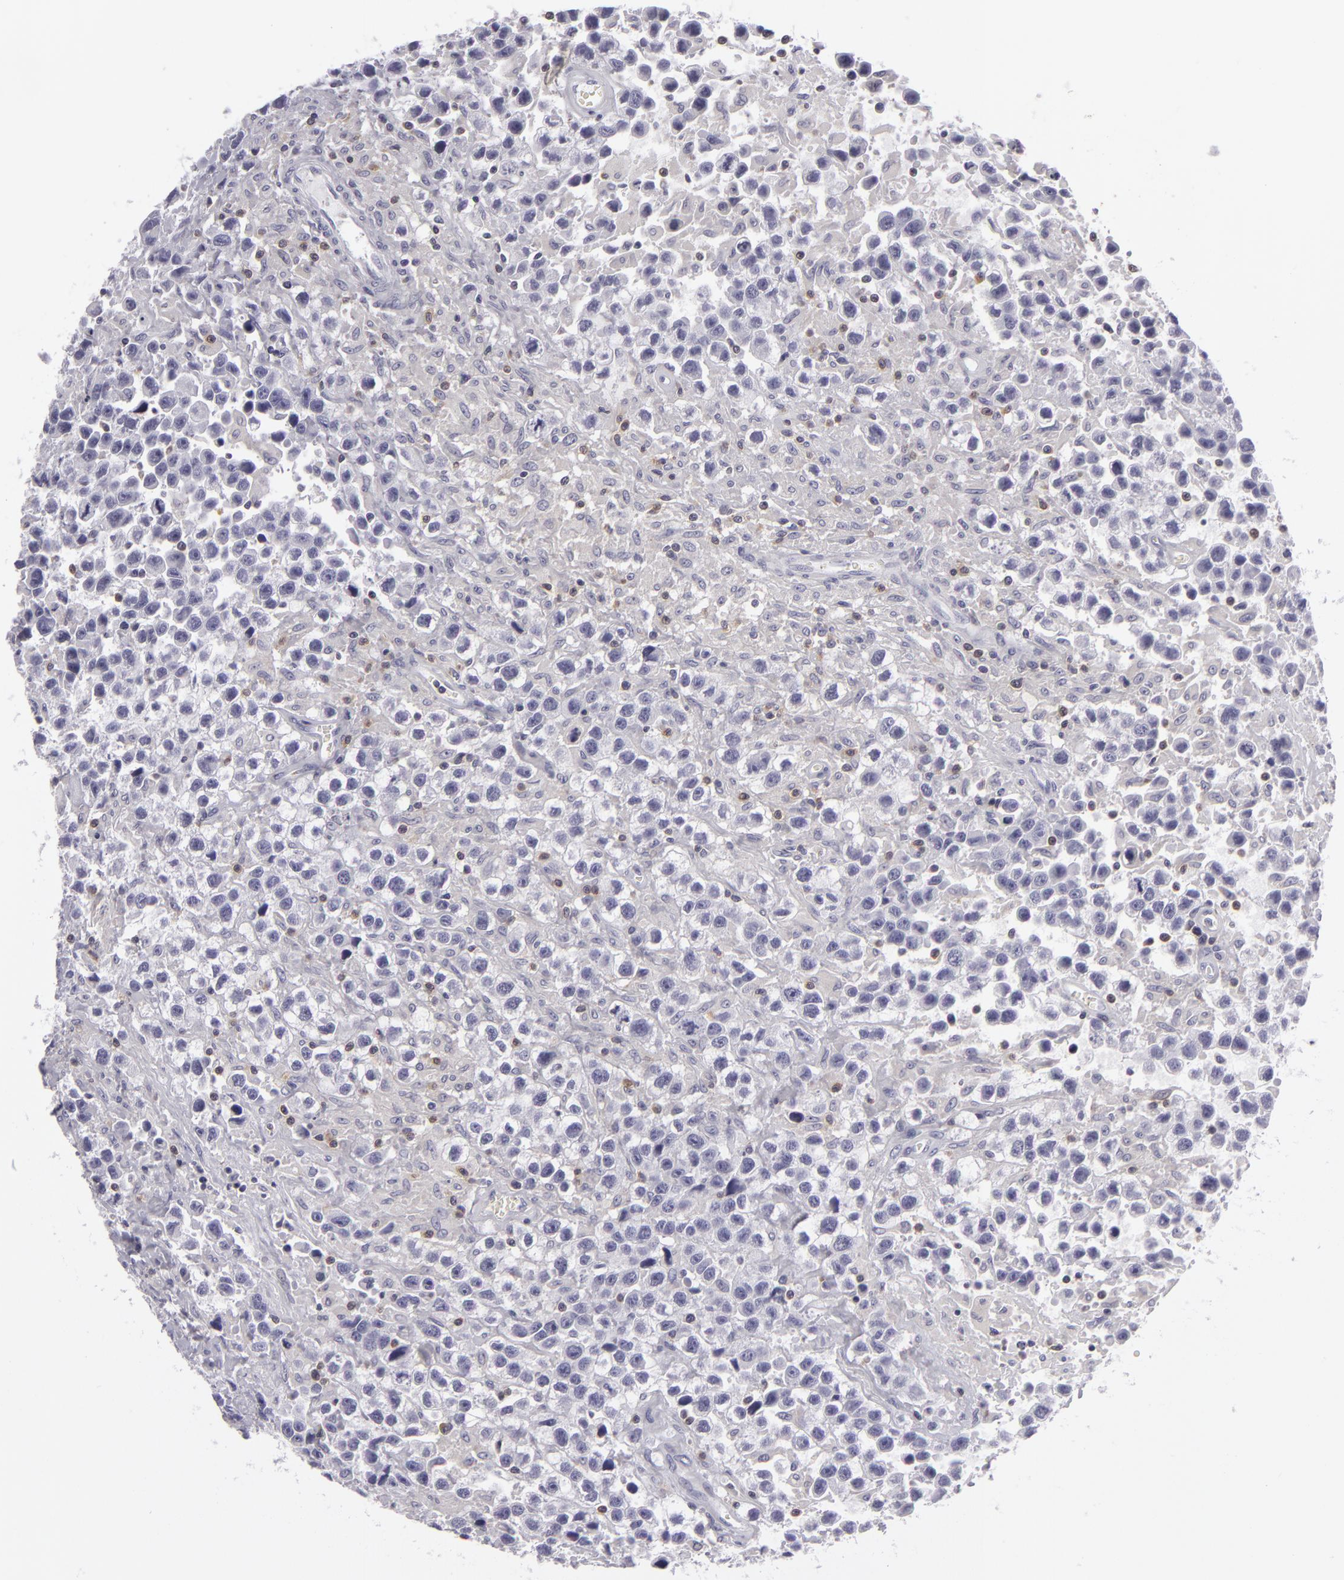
{"staining": {"intensity": "negative", "quantity": "none", "location": "none"}, "tissue": "testis cancer", "cell_type": "Tumor cells", "image_type": "cancer", "snomed": [{"axis": "morphology", "description": "Seminoma, NOS"}, {"axis": "topography", "description": "Testis"}], "caption": "Tumor cells show no significant staining in testis cancer. Brightfield microscopy of IHC stained with DAB (3,3'-diaminobenzidine) (brown) and hematoxylin (blue), captured at high magnification.", "gene": "KCNAB2", "patient": {"sex": "male", "age": 43}}